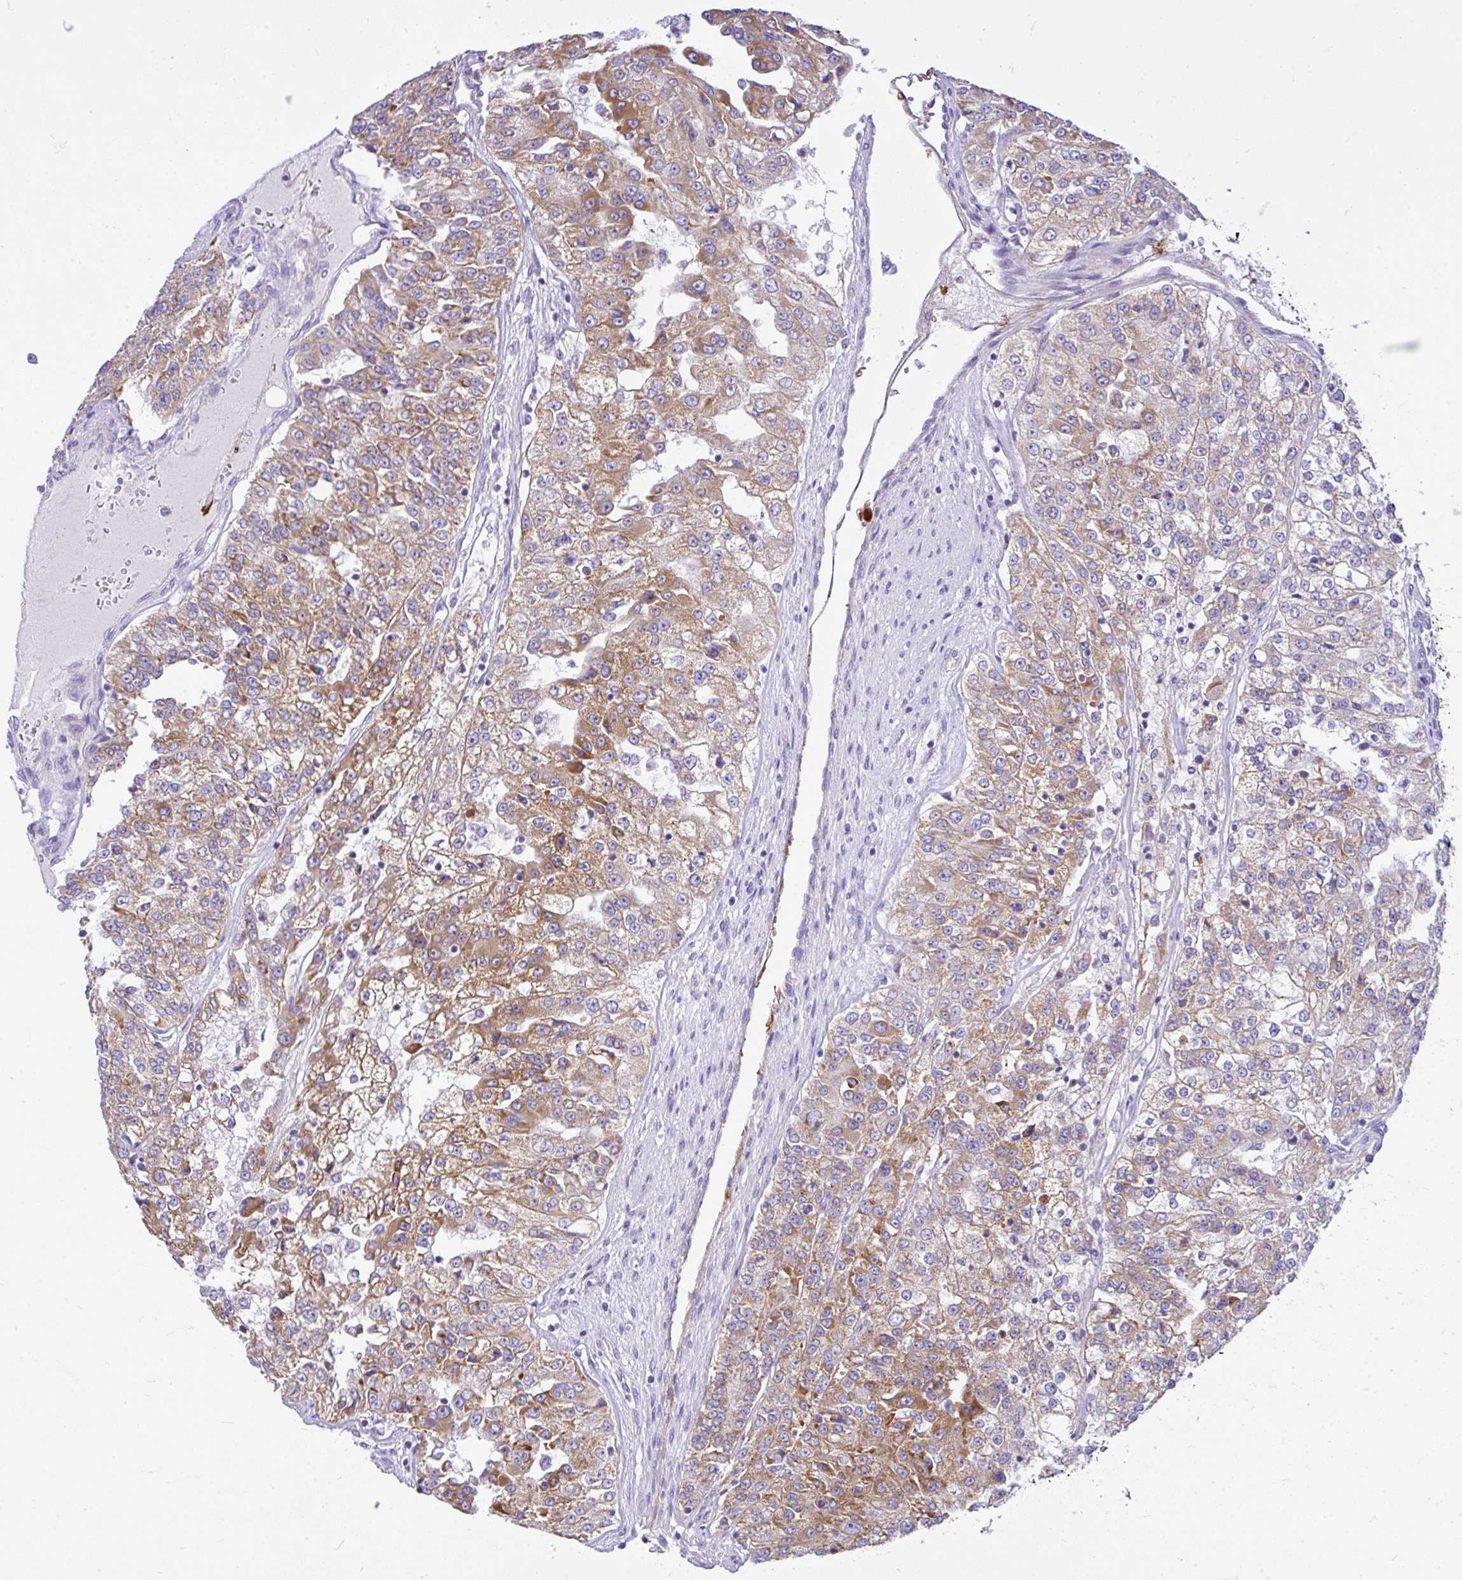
{"staining": {"intensity": "moderate", "quantity": ">75%", "location": "cytoplasmic/membranous"}, "tissue": "renal cancer", "cell_type": "Tumor cells", "image_type": "cancer", "snomed": [{"axis": "morphology", "description": "Adenocarcinoma, NOS"}, {"axis": "topography", "description": "Kidney"}], "caption": "This is a histology image of immunohistochemistry (IHC) staining of renal adenocarcinoma, which shows moderate positivity in the cytoplasmic/membranous of tumor cells.", "gene": "SLC13A1", "patient": {"sex": "female", "age": 63}}